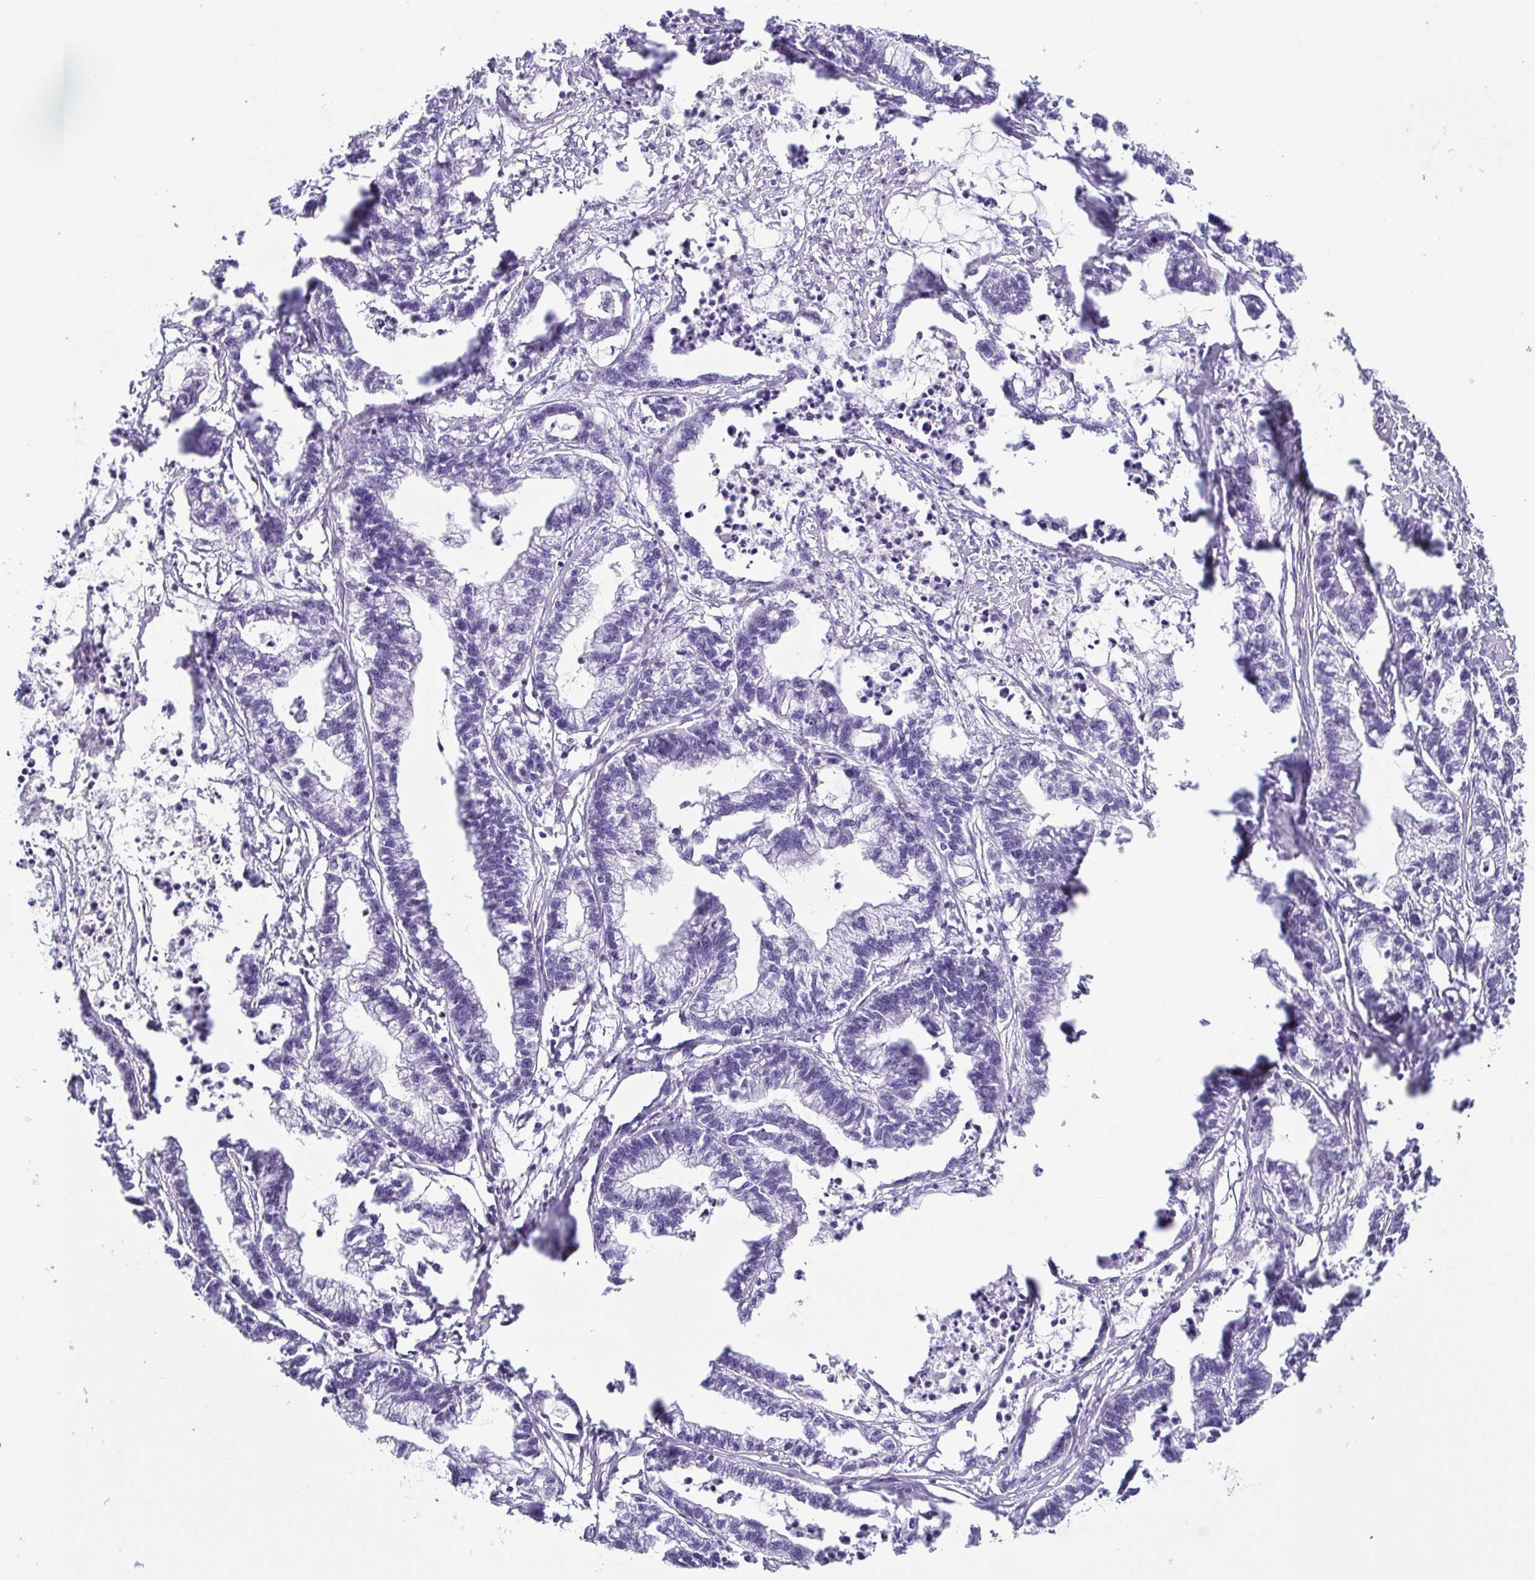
{"staining": {"intensity": "negative", "quantity": "none", "location": "none"}, "tissue": "stomach cancer", "cell_type": "Tumor cells", "image_type": "cancer", "snomed": [{"axis": "morphology", "description": "Adenocarcinoma, NOS"}, {"axis": "topography", "description": "Stomach"}], "caption": "Immunohistochemistry (IHC) micrograph of human stomach adenocarcinoma stained for a protein (brown), which reveals no staining in tumor cells.", "gene": "CD164L2", "patient": {"sex": "male", "age": 83}}